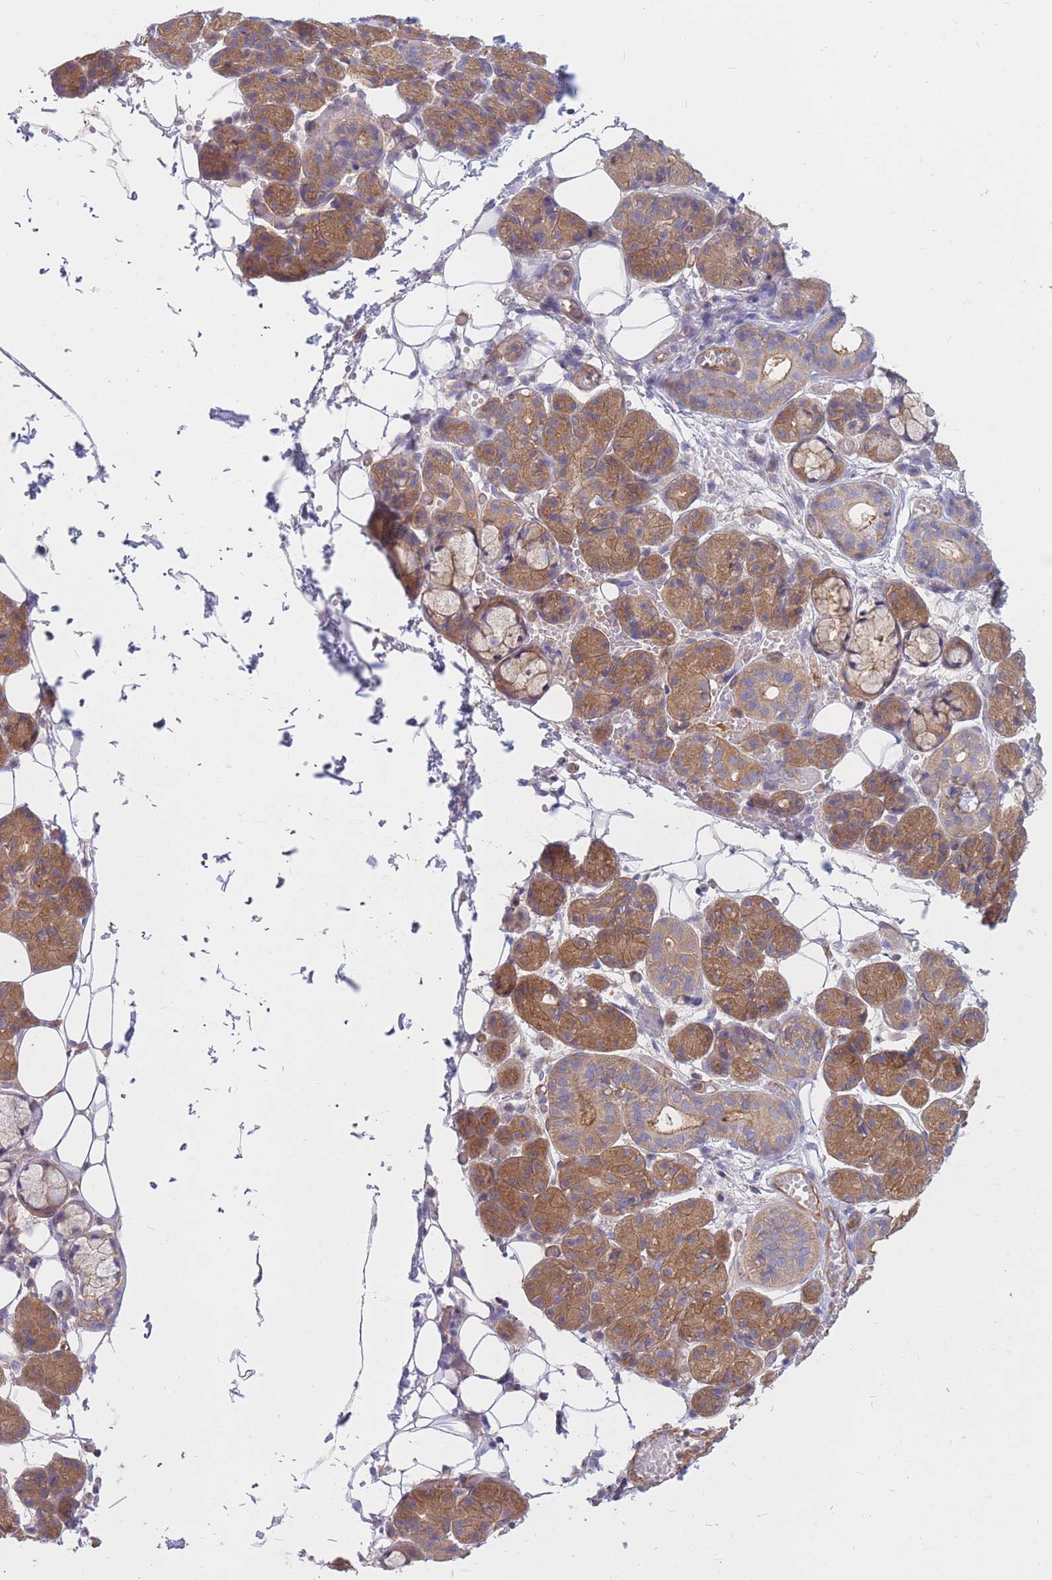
{"staining": {"intensity": "moderate", "quantity": ">75%", "location": "cytoplasmic/membranous"}, "tissue": "salivary gland", "cell_type": "Glandular cells", "image_type": "normal", "snomed": [{"axis": "morphology", "description": "Normal tissue, NOS"}, {"axis": "topography", "description": "Salivary gland"}], "caption": "This image reveals immunohistochemistry staining of unremarkable human salivary gland, with medium moderate cytoplasmic/membranous expression in approximately >75% of glandular cells.", "gene": "GGA1", "patient": {"sex": "male", "age": 63}}